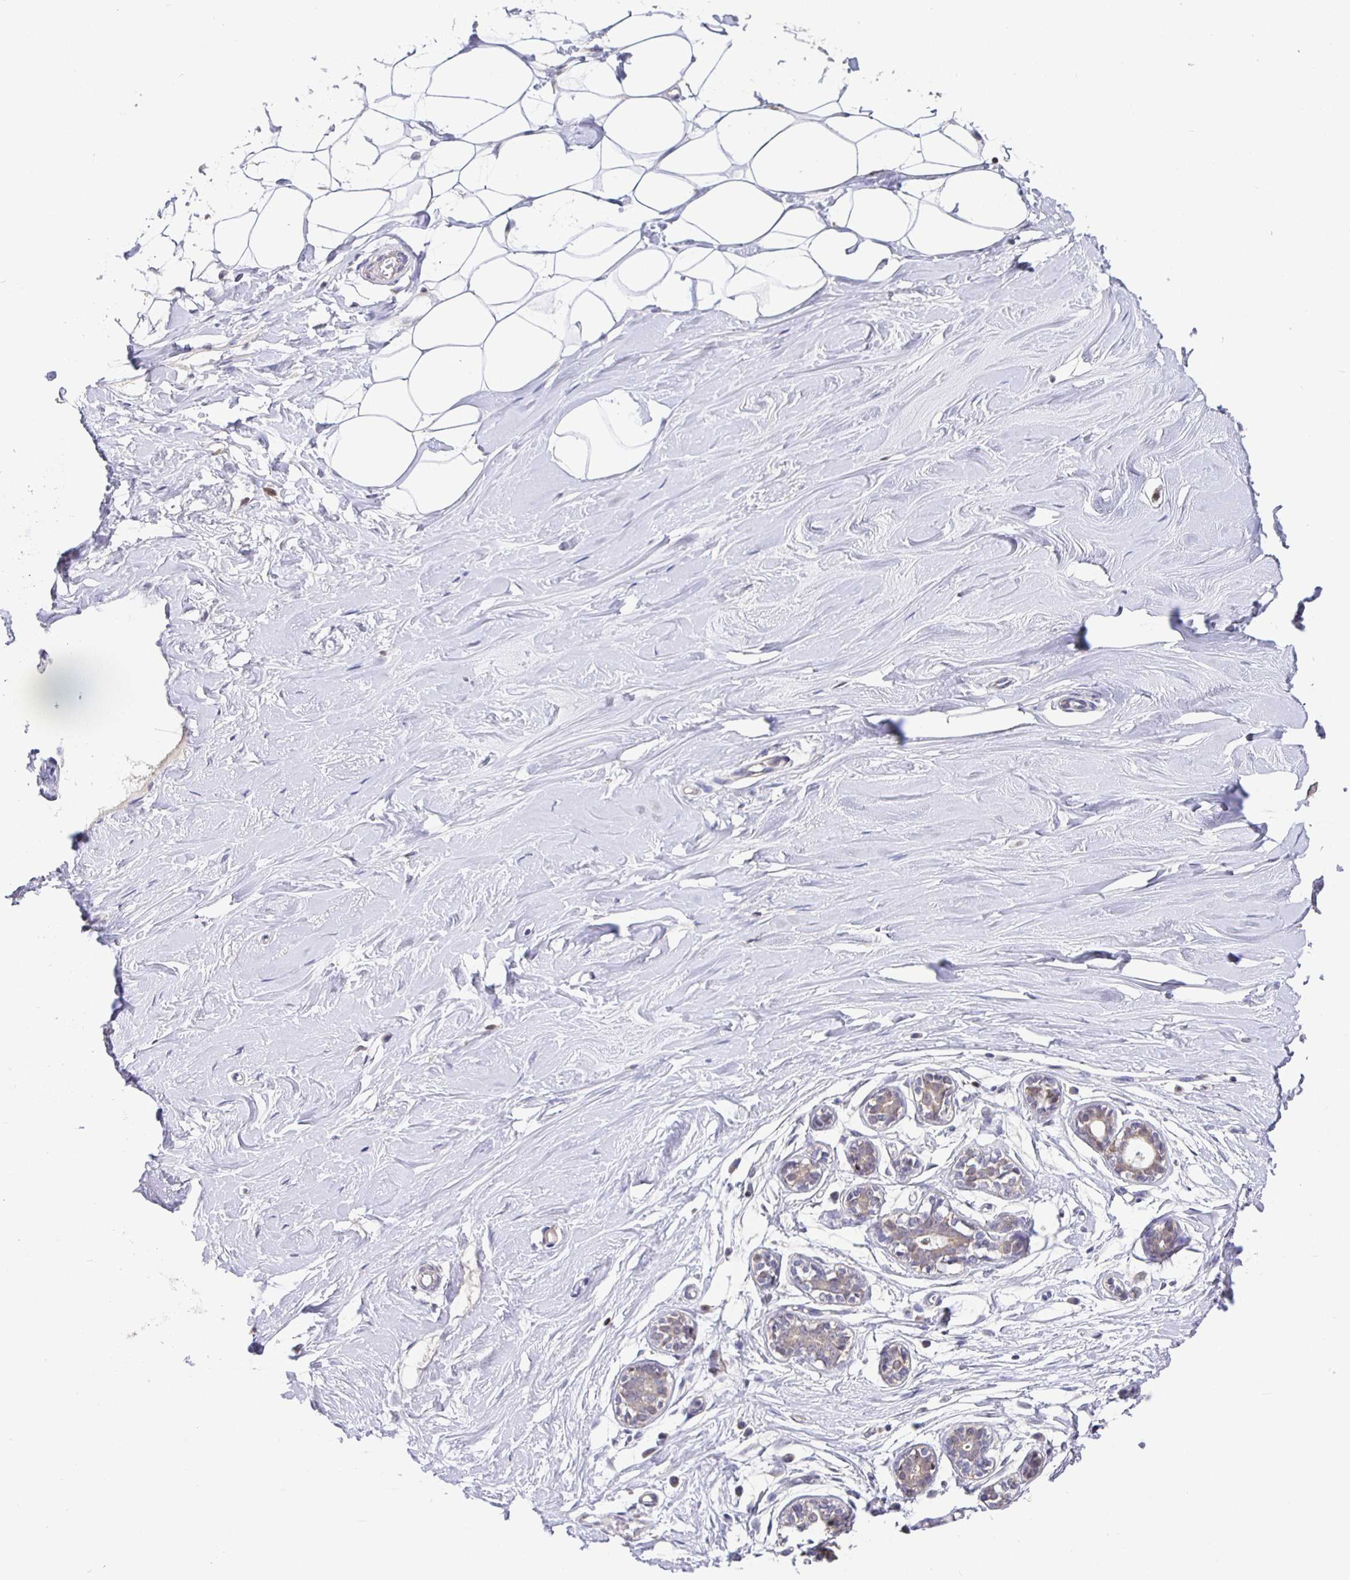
{"staining": {"intensity": "negative", "quantity": "none", "location": "none"}, "tissue": "breast", "cell_type": "Adipocytes", "image_type": "normal", "snomed": [{"axis": "morphology", "description": "Normal tissue, NOS"}, {"axis": "topography", "description": "Breast"}], "caption": "The histopathology image exhibits no significant positivity in adipocytes of breast.", "gene": "SATB1", "patient": {"sex": "female", "age": 27}}